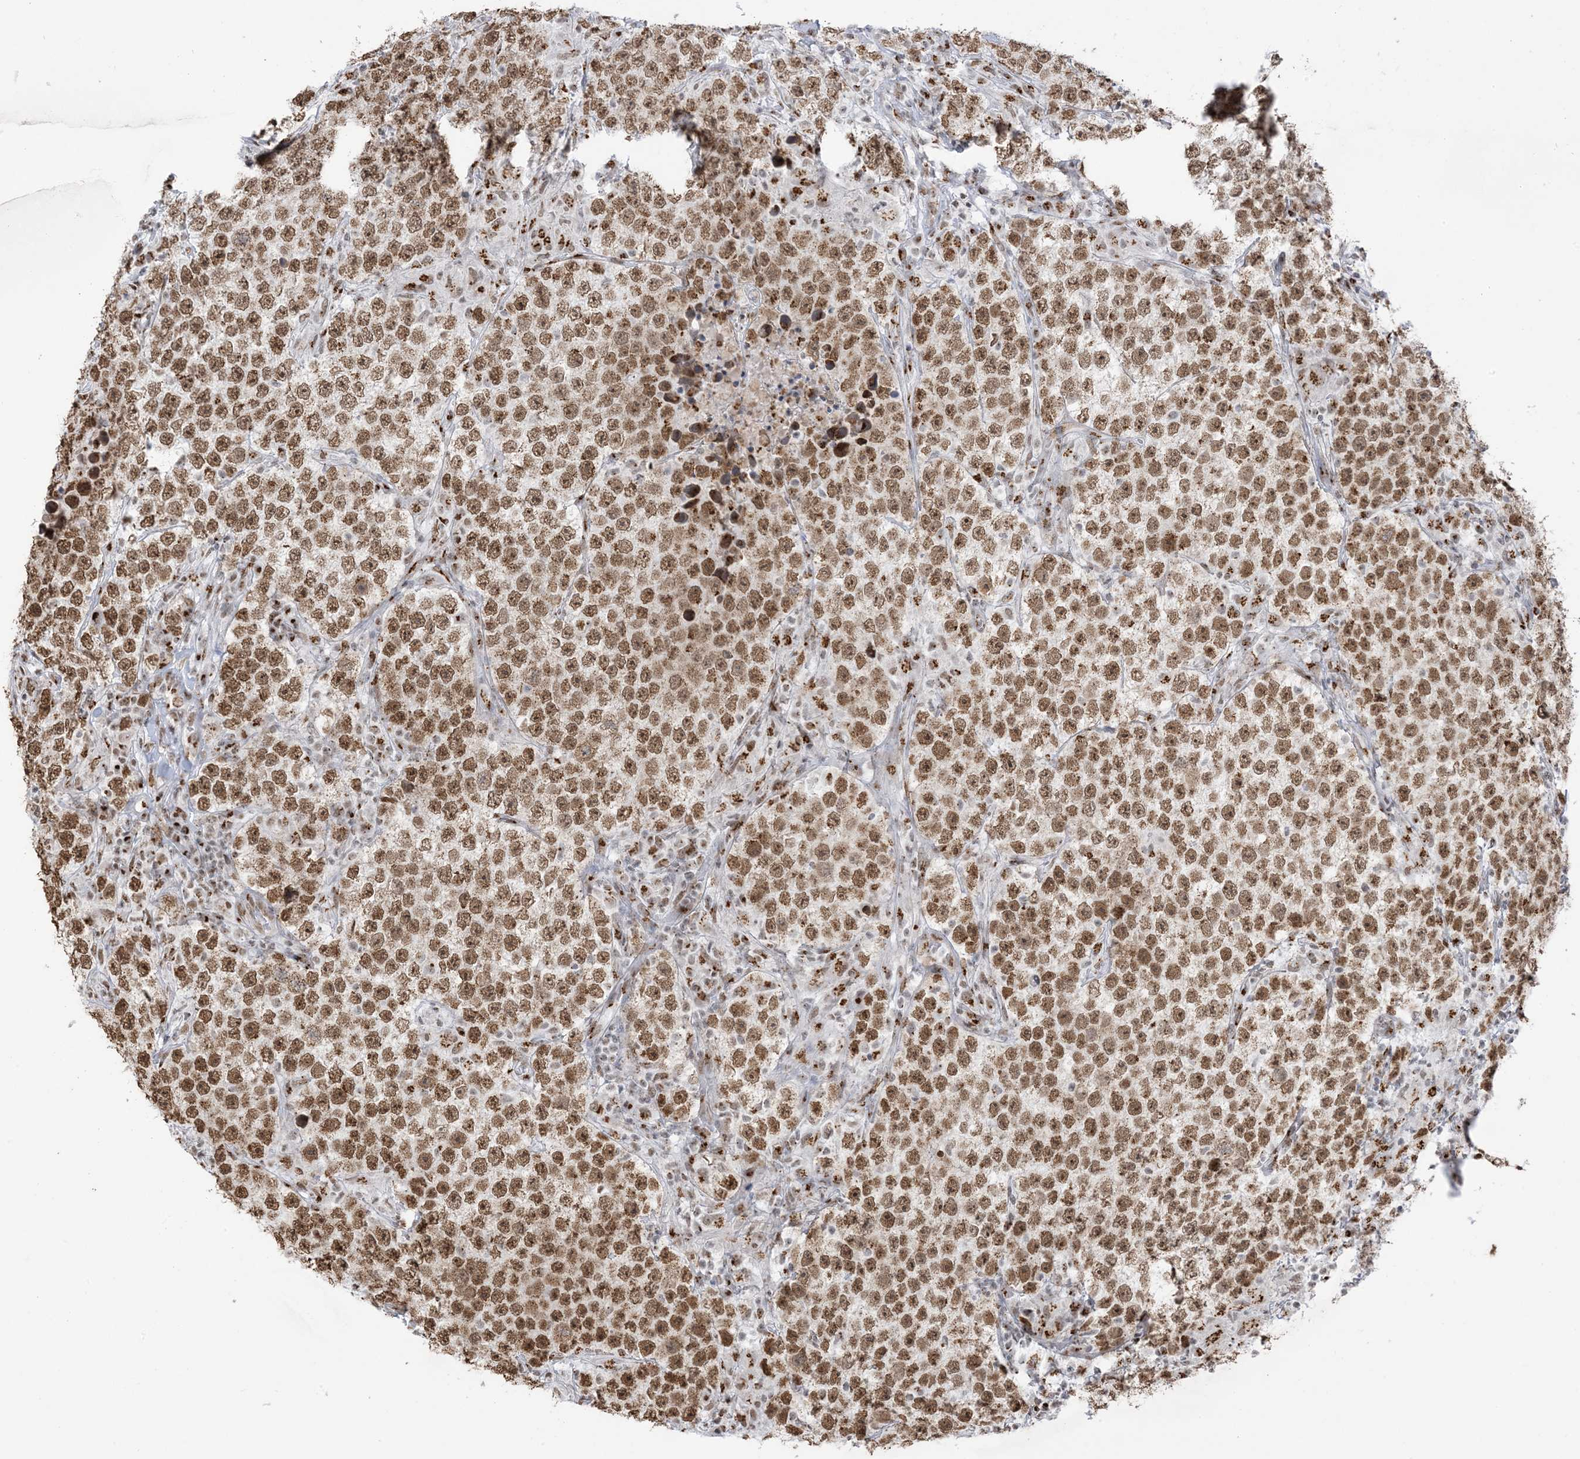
{"staining": {"intensity": "moderate", "quantity": ">75%", "location": "nuclear"}, "tissue": "testis cancer", "cell_type": "Tumor cells", "image_type": "cancer", "snomed": [{"axis": "morphology", "description": "Normal tissue, NOS"}, {"axis": "morphology", "description": "Urothelial carcinoma, High grade"}, {"axis": "morphology", "description": "Seminoma, NOS"}, {"axis": "morphology", "description": "Carcinoma, Embryonal, NOS"}, {"axis": "topography", "description": "Urinary bladder"}, {"axis": "topography", "description": "Testis"}], "caption": "Human testis embryonal carcinoma stained for a protein (brown) reveals moderate nuclear positive expression in about >75% of tumor cells.", "gene": "GPR107", "patient": {"sex": "male", "age": 41}}